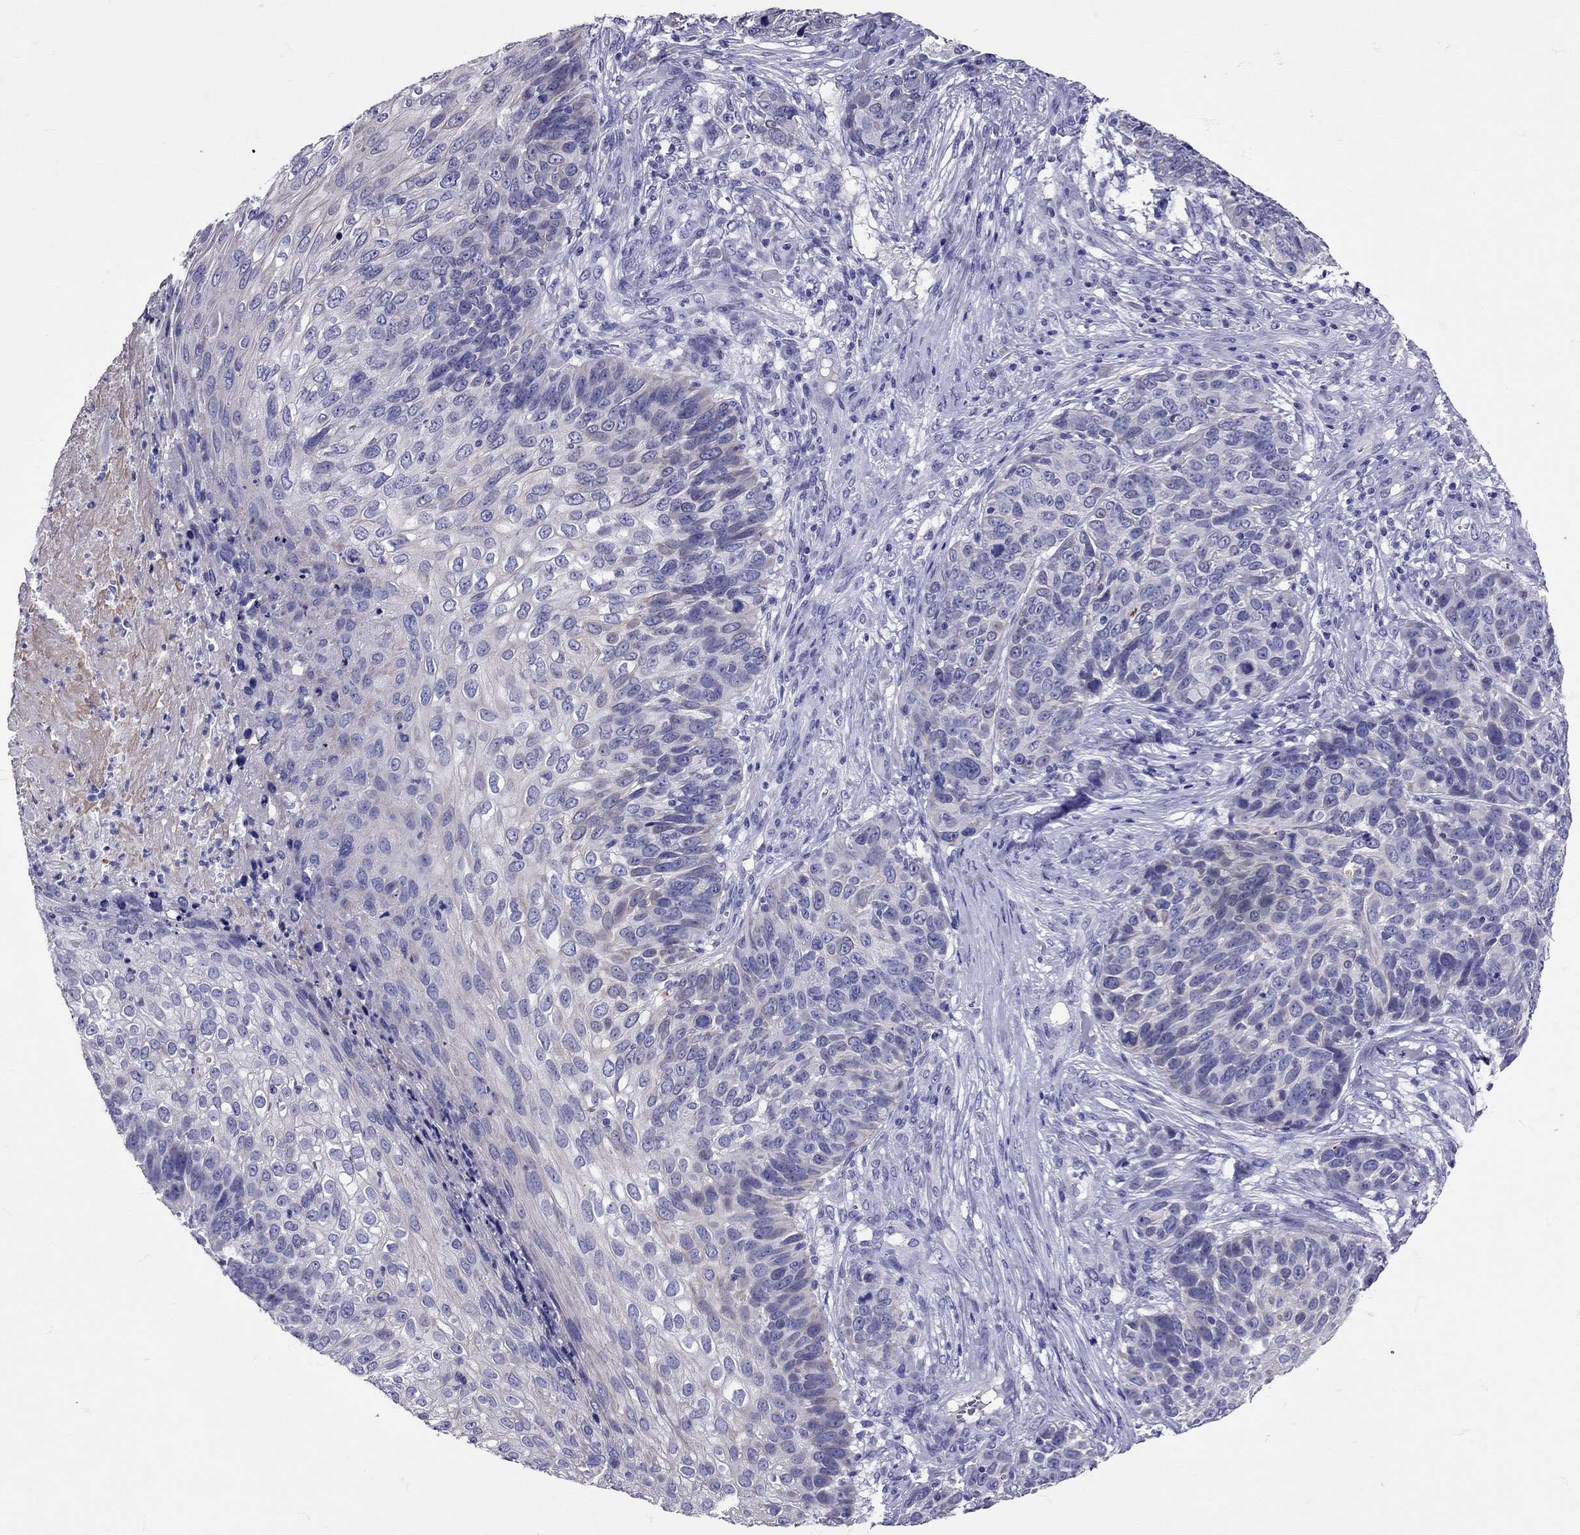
{"staining": {"intensity": "negative", "quantity": "none", "location": "none"}, "tissue": "skin cancer", "cell_type": "Tumor cells", "image_type": "cancer", "snomed": [{"axis": "morphology", "description": "Squamous cell carcinoma, NOS"}, {"axis": "topography", "description": "Skin"}], "caption": "An IHC histopathology image of skin cancer is shown. There is no staining in tumor cells of skin cancer.", "gene": "TBR1", "patient": {"sex": "male", "age": 92}}